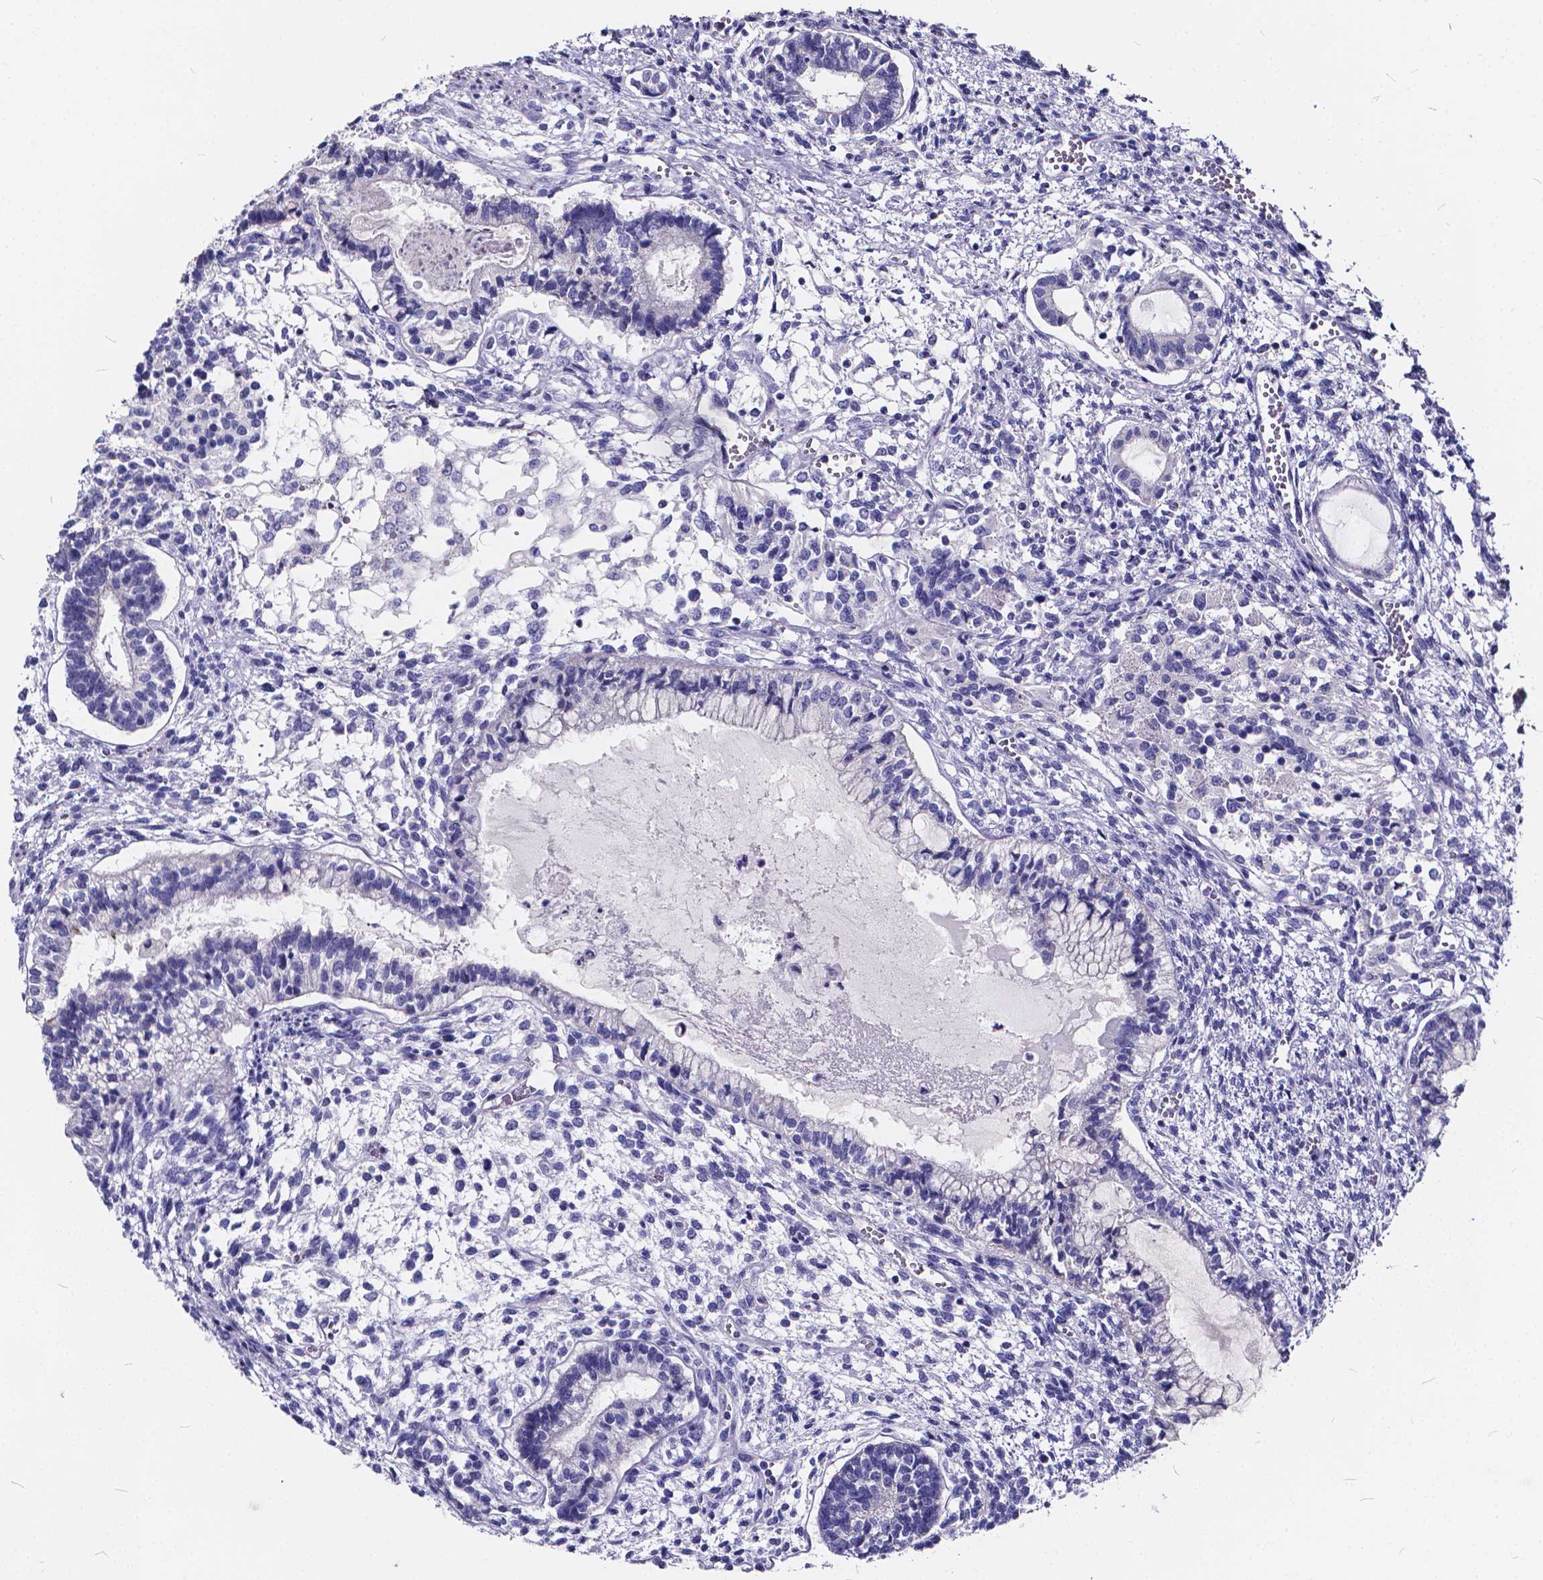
{"staining": {"intensity": "negative", "quantity": "none", "location": "none"}, "tissue": "testis cancer", "cell_type": "Tumor cells", "image_type": "cancer", "snomed": [{"axis": "morphology", "description": "Carcinoma, Embryonal, NOS"}, {"axis": "topography", "description": "Testis"}], "caption": "Photomicrograph shows no protein expression in tumor cells of testis cancer (embryonal carcinoma) tissue.", "gene": "SPEF2", "patient": {"sex": "male", "age": 37}}